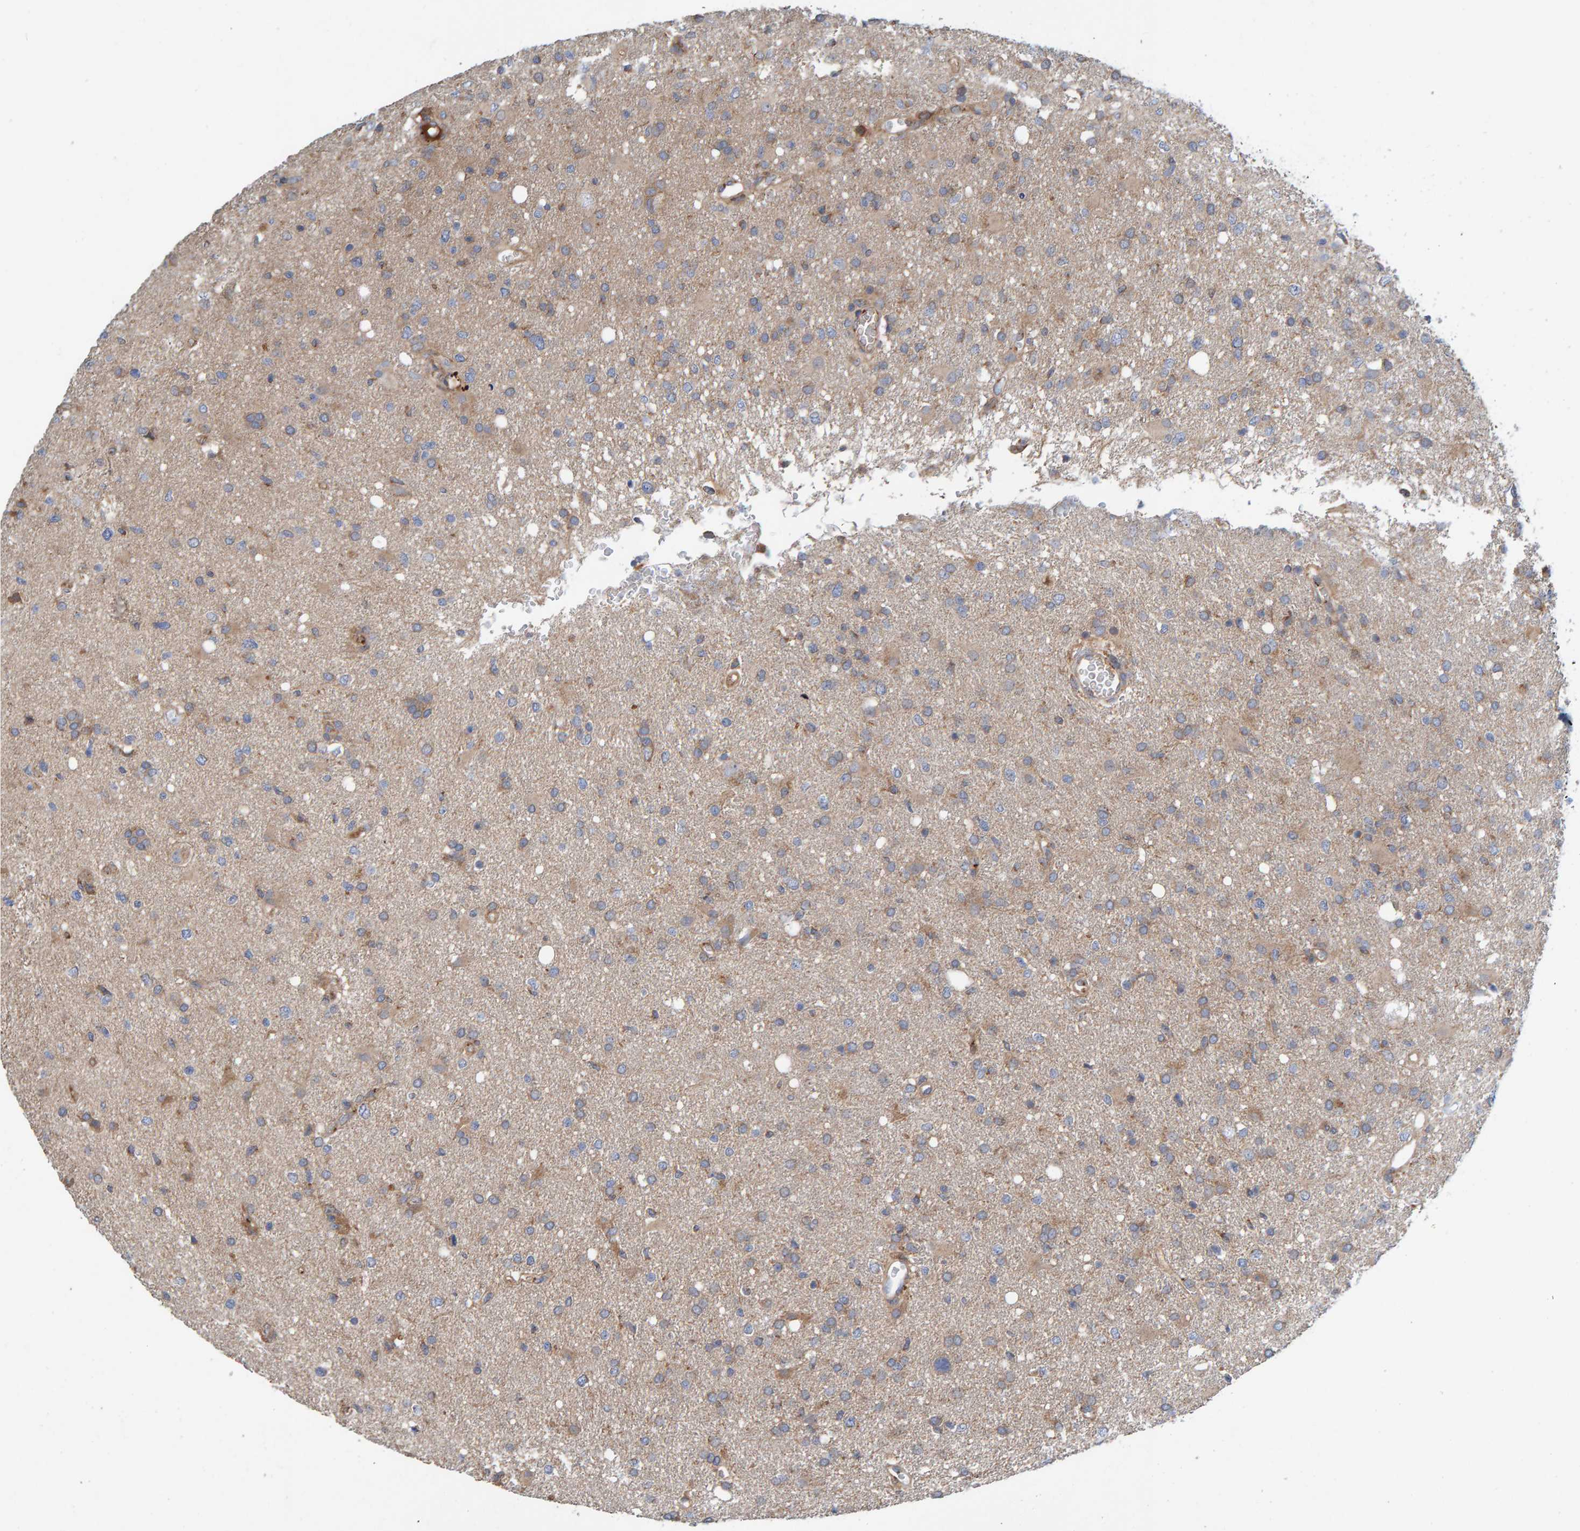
{"staining": {"intensity": "weak", "quantity": ">75%", "location": "cytoplasmic/membranous"}, "tissue": "glioma", "cell_type": "Tumor cells", "image_type": "cancer", "snomed": [{"axis": "morphology", "description": "Glioma, malignant, High grade"}, {"axis": "topography", "description": "Brain"}], "caption": "DAB (3,3'-diaminobenzidine) immunohistochemical staining of human malignant high-grade glioma displays weak cytoplasmic/membranous protein positivity in about >75% of tumor cells.", "gene": "KIAA0753", "patient": {"sex": "female", "age": 57}}